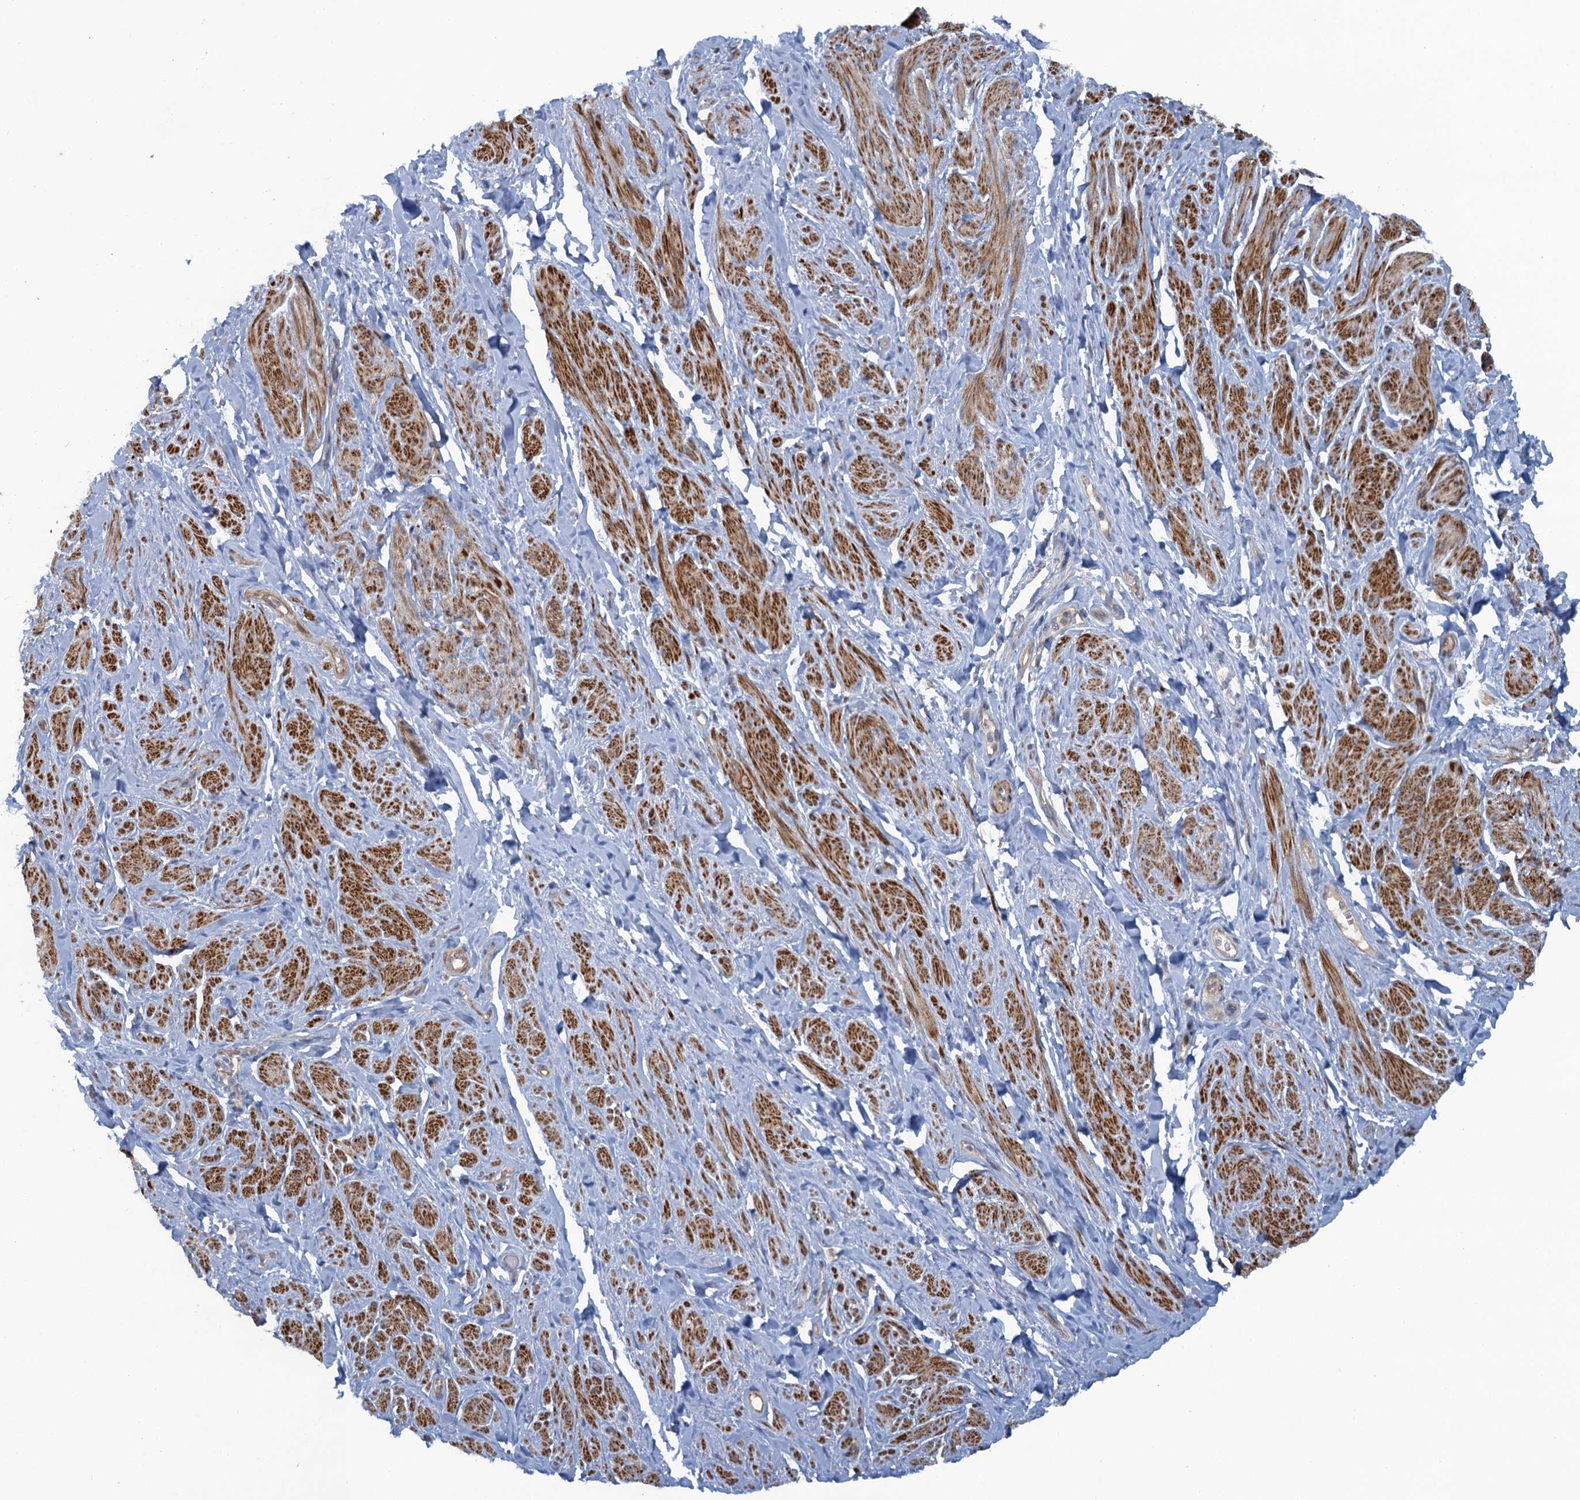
{"staining": {"intensity": "moderate", "quantity": "25%-75%", "location": "cytoplasmic/membranous"}, "tissue": "smooth muscle", "cell_type": "Smooth muscle cells", "image_type": "normal", "snomed": [{"axis": "morphology", "description": "Normal tissue, NOS"}, {"axis": "topography", "description": "Smooth muscle"}, {"axis": "topography", "description": "Peripheral nerve tissue"}], "caption": "The histopathology image reveals staining of unremarkable smooth muscle, revealing moderate cytoplasmic/membranous protein positivity (brown color) within smooth muscle cells.", "gene": "MYO16", "patient": {"sex": "male", "age": 69}}